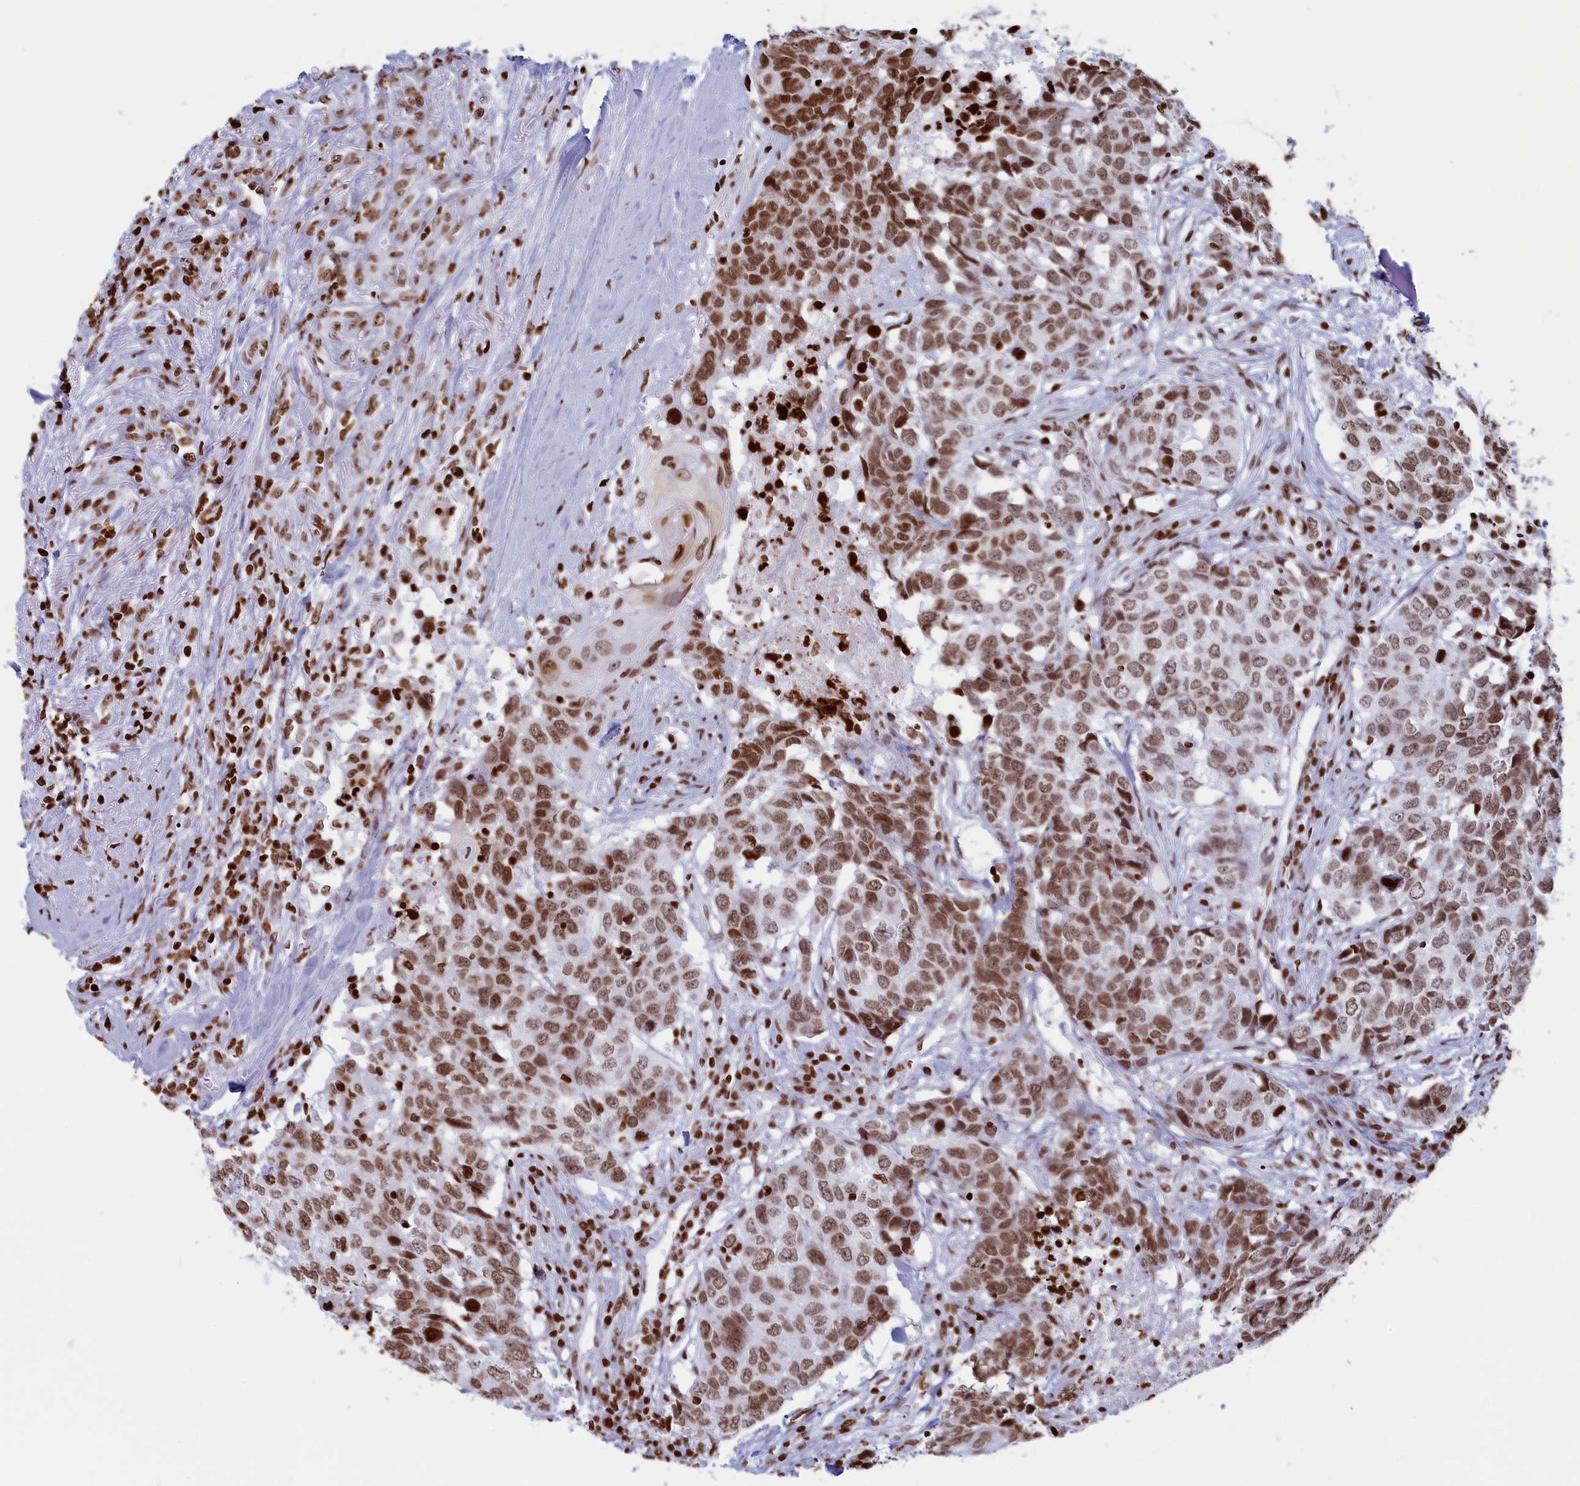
{"staining": {"intensity": "moderate", "quantity": ">75%", "location": "nuclear"}, "tissue": "head and neck cancer", "cell_type": "Tumor cells", "image_type": "cancer", "snomed": [{"axis": "morphology", "description": "Squamous cell carcinoma, NOS"}, {"axis": "topography", "description": "Head-Neck"}], "caption": "This histopathology image displays head and neck cancer (squamous cell carcinoma) stained with immunohistochemistry to label a protein in brown. The nuclear of tumor cells show moderate positivity for the protein. Nuclei are counter-stained blue.", "gene": "APOBEC3A", "patient": {"sex": "male", "age": 66}}